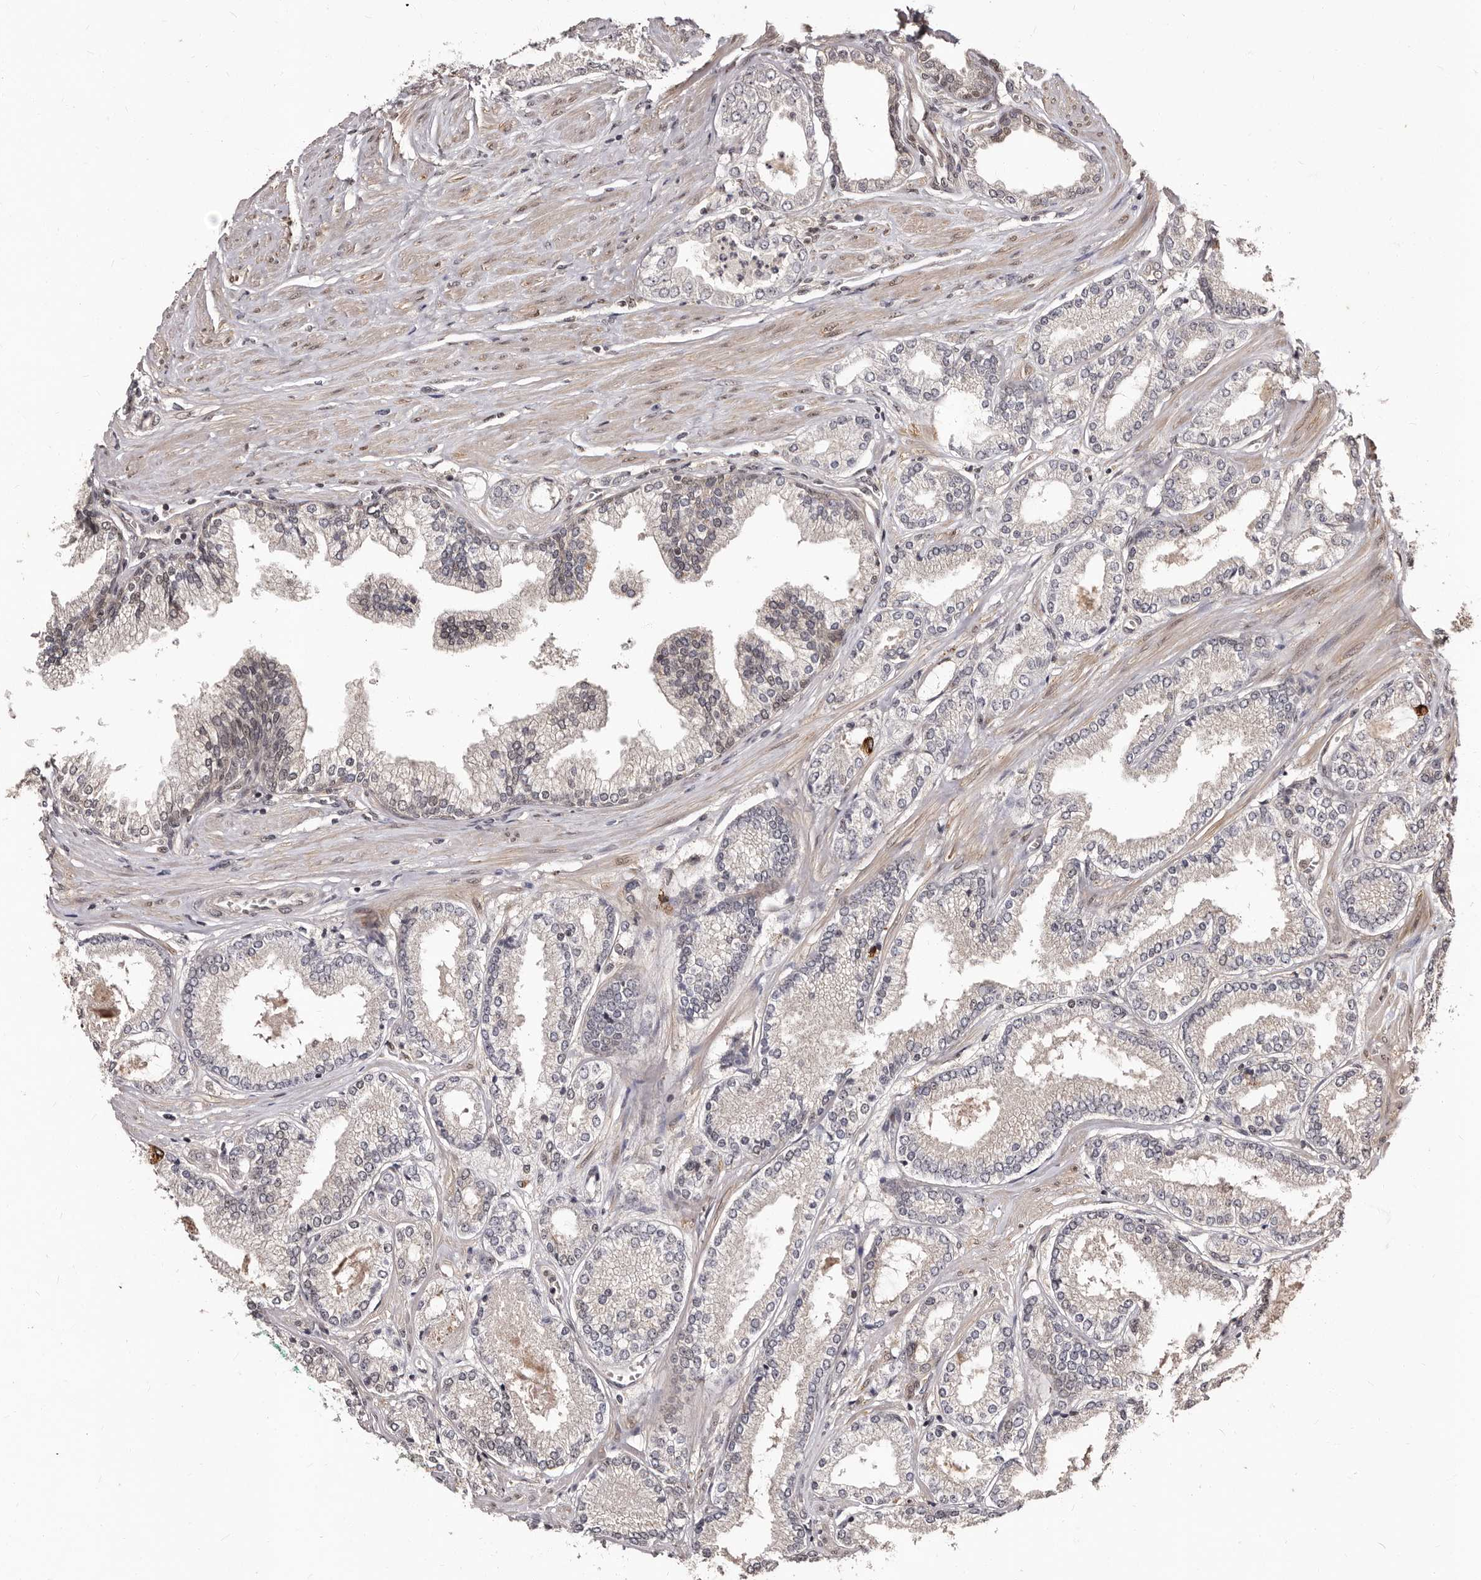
{"staining": {"intensity": "weak", "quantity": "<25%", "location": "cytoplasmic/membranous"}, "tissue": "prostate cancer", "cell_type": "Tumor cells", "image_type": "cancer", "snomed": [{"axis": "morphology", "description": "Adenocarcinoma, Low grade"}, {"axis": "topography", "description": "Prostate"}], "caption": "An image of human prostate cancer is negative for staining in tumor cells.", "gene": "TBC1D22B", "patient": {"sex": "male", "age": 62}}